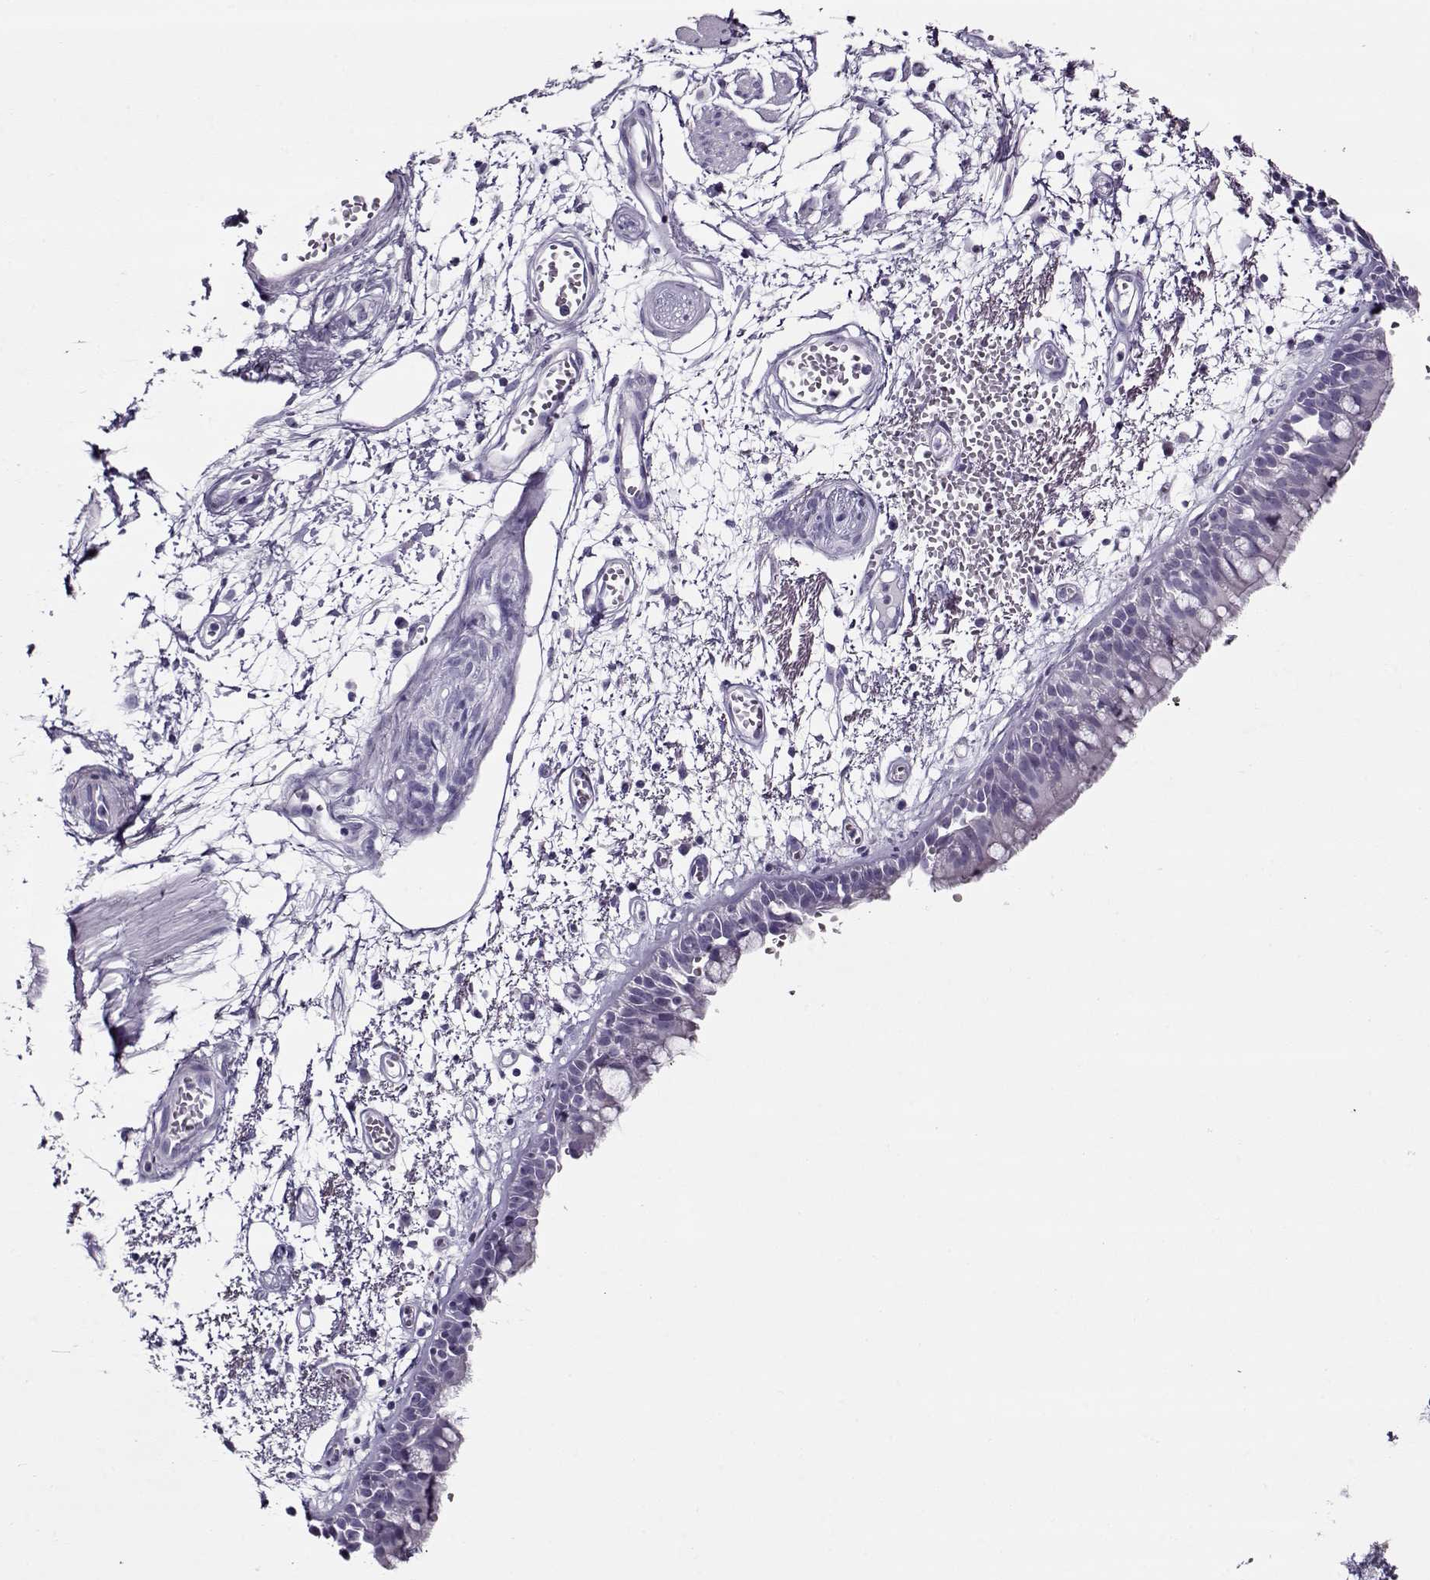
{"staining": {"intensity": "negative", "quantity": "none", "location": "none"}, "tissue": "bronchus", "cell_type": "Respiratory epithelial cells", "image_type": "normal", "snomed": [{"axis": "morphology", "description": "Normal tissue, NOS"}, {"axis": "morphology", "description": "Squamous cell carcinoma, NOS"}, {"axis": "topography", "description": "Cartilage tissue"}, {"axis": "topography", "description": "Bronchus"}, {"axis": "topography", "description": "Lung"}], "caption": "Bronchus stained for a protein using immunohistochemistry (IHC) demonstrates no positivity respiratory epithelial cells.", "gene": "GAGE10", "patient": {"sex": "male", "age": 66}}